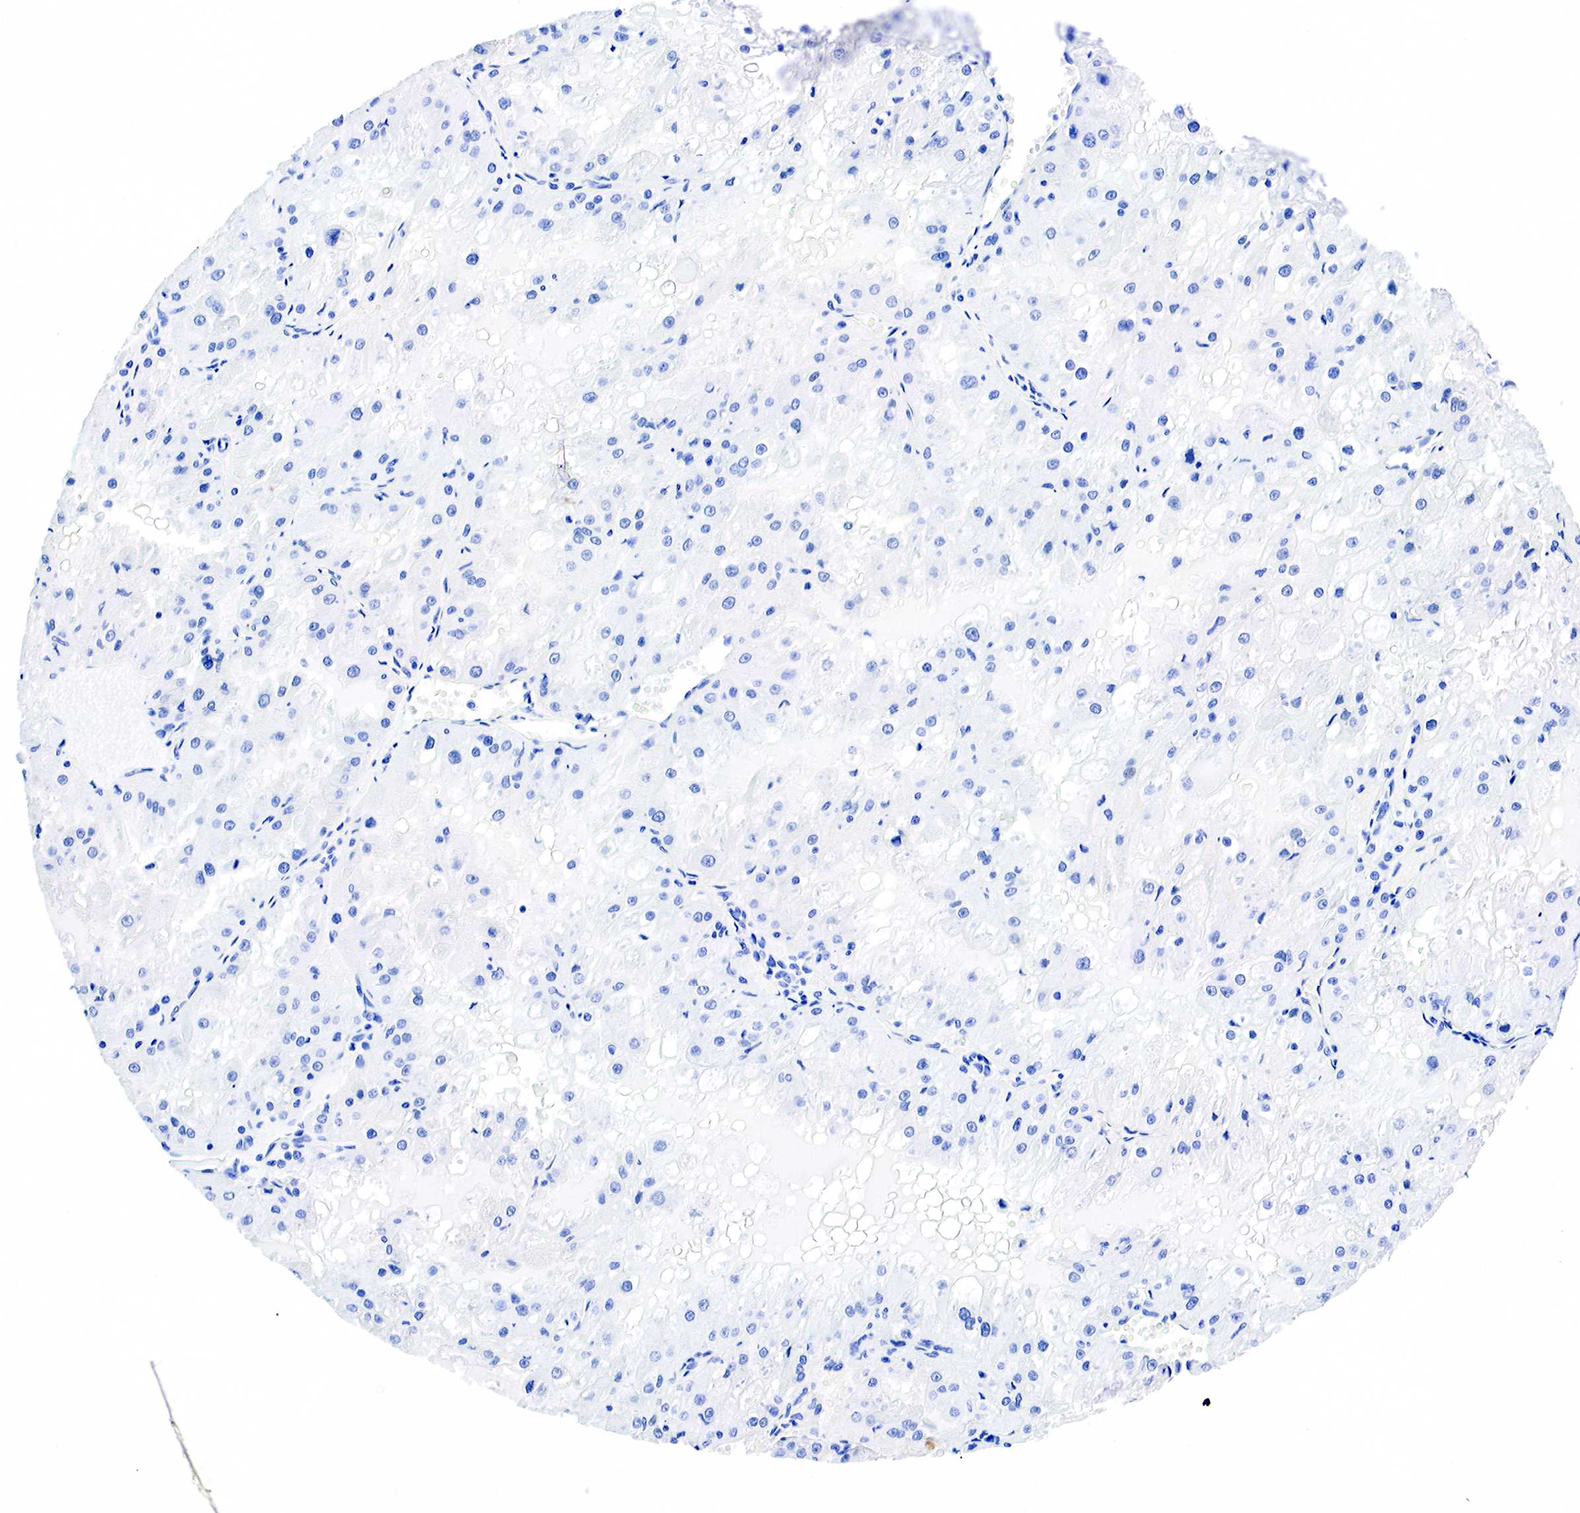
{"staining": {"intensity": "negative", "quantity": "none", "location": "none"}, "tissue": "renal cancer", "cell_type": "Tumor cells", "image_type": "cancer", "snomed": [{"axis": "morphology", "description": "Adenocarcinoma, NOS"}, {"axis": "topography", "description": "Kidney"}], "caption": "IHC micrograph of neoplastic tissue: human adenocarcinoma (renal) stained with DAB (3,3'-diaminobenzidine) displays no significant protein staining in tumor cells.", "gene": "KRT7", "patient": {"sex": "female", "age": 74}}